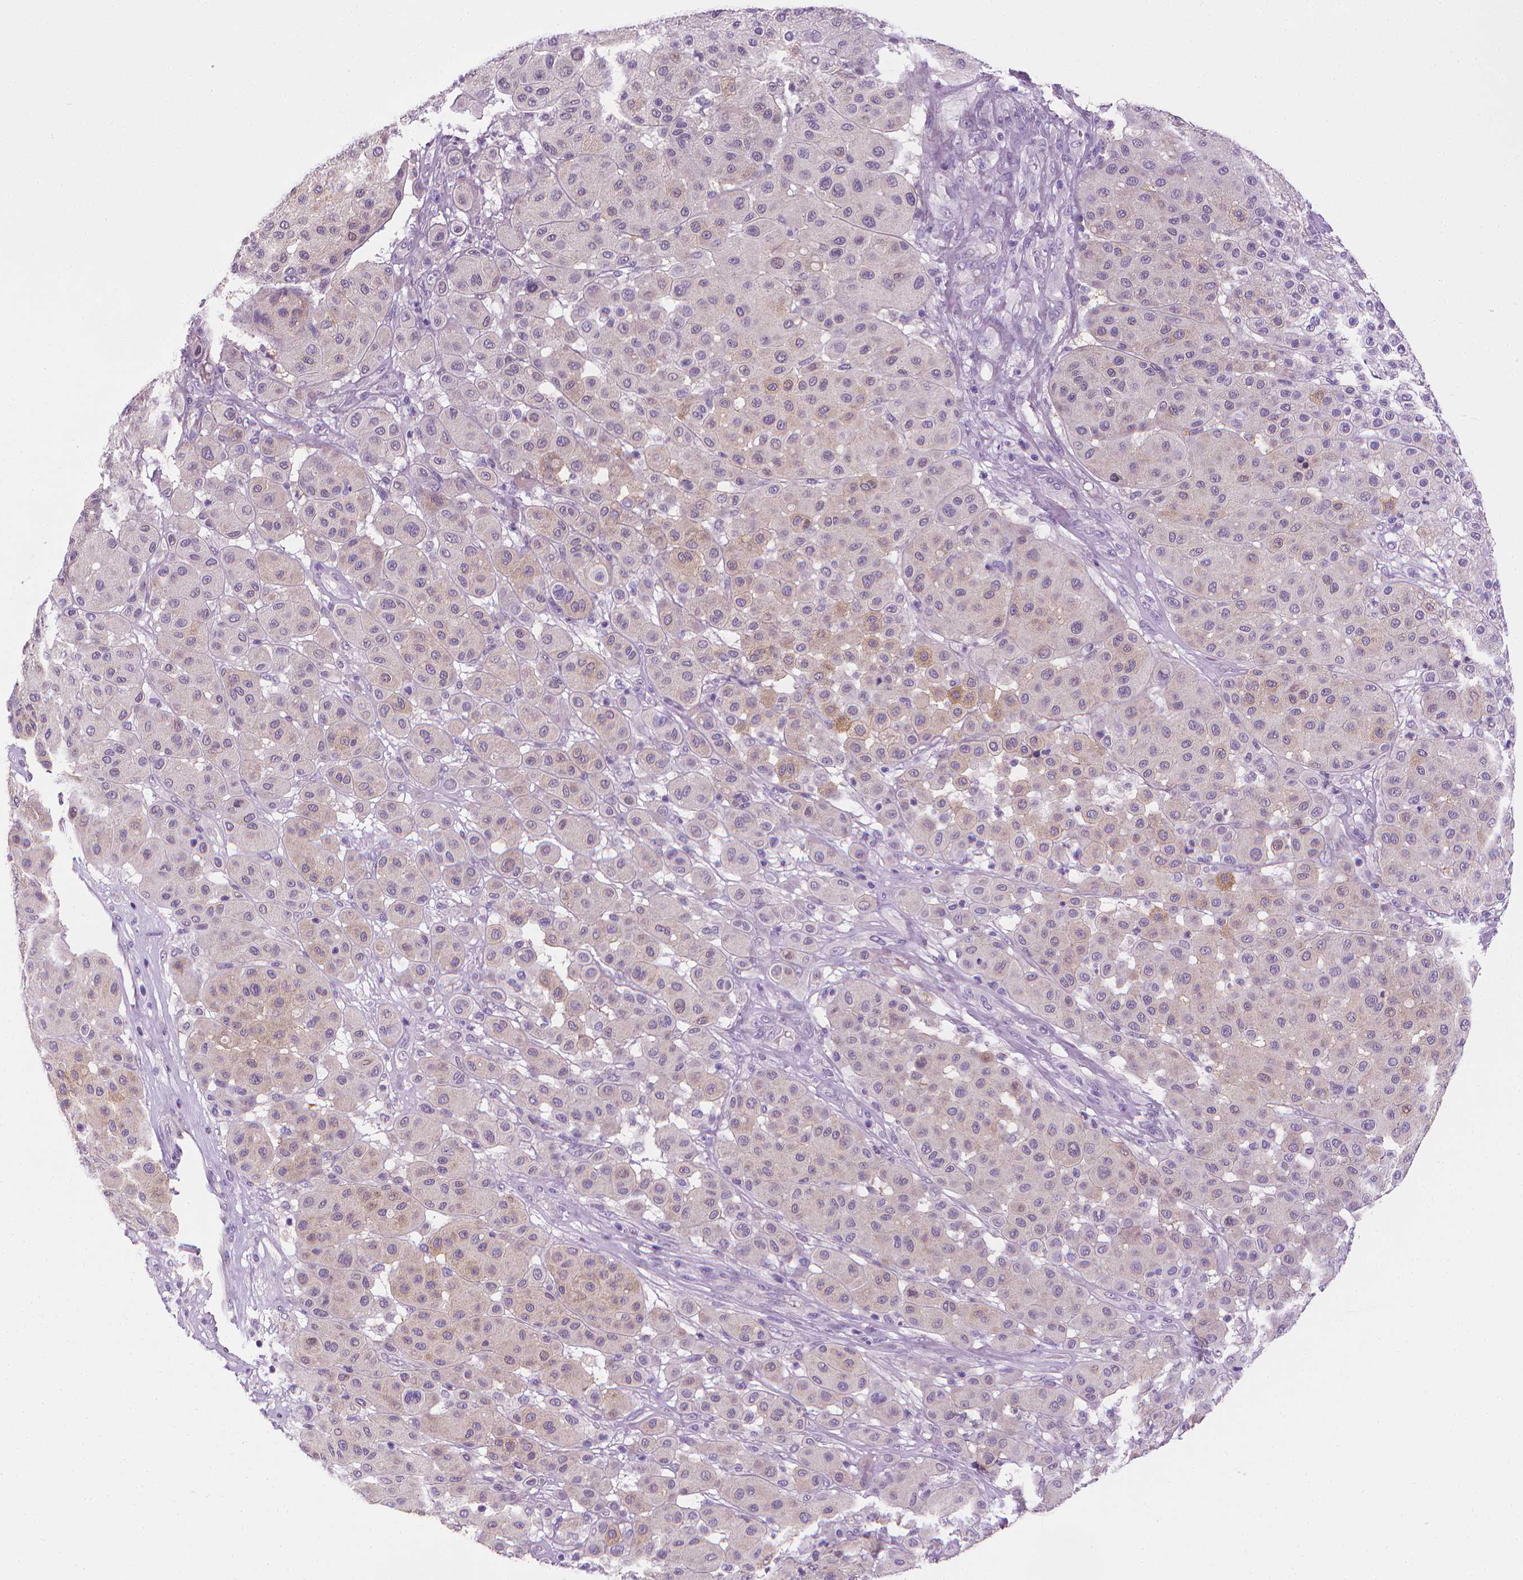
{"staining": {"intensity": "negative", "quantity": "none", "location": "none"}, "tissue": "melanoma", "cell_type": "Tumor cells", "image_type": "cancer", "snomed": [{"axis": "morphology", "description": "Malignant melanoma, Metastatic site"}, {"axis": "topography", "description": "Smooth muscle"}], "caption": "The immunohistochemistry micrograph has no significant expression in tumor cells of melanoma tissue. Nuclei are stained in blue.", "gene": "FASN", "patient": {"sex": "male", "age": 41}}